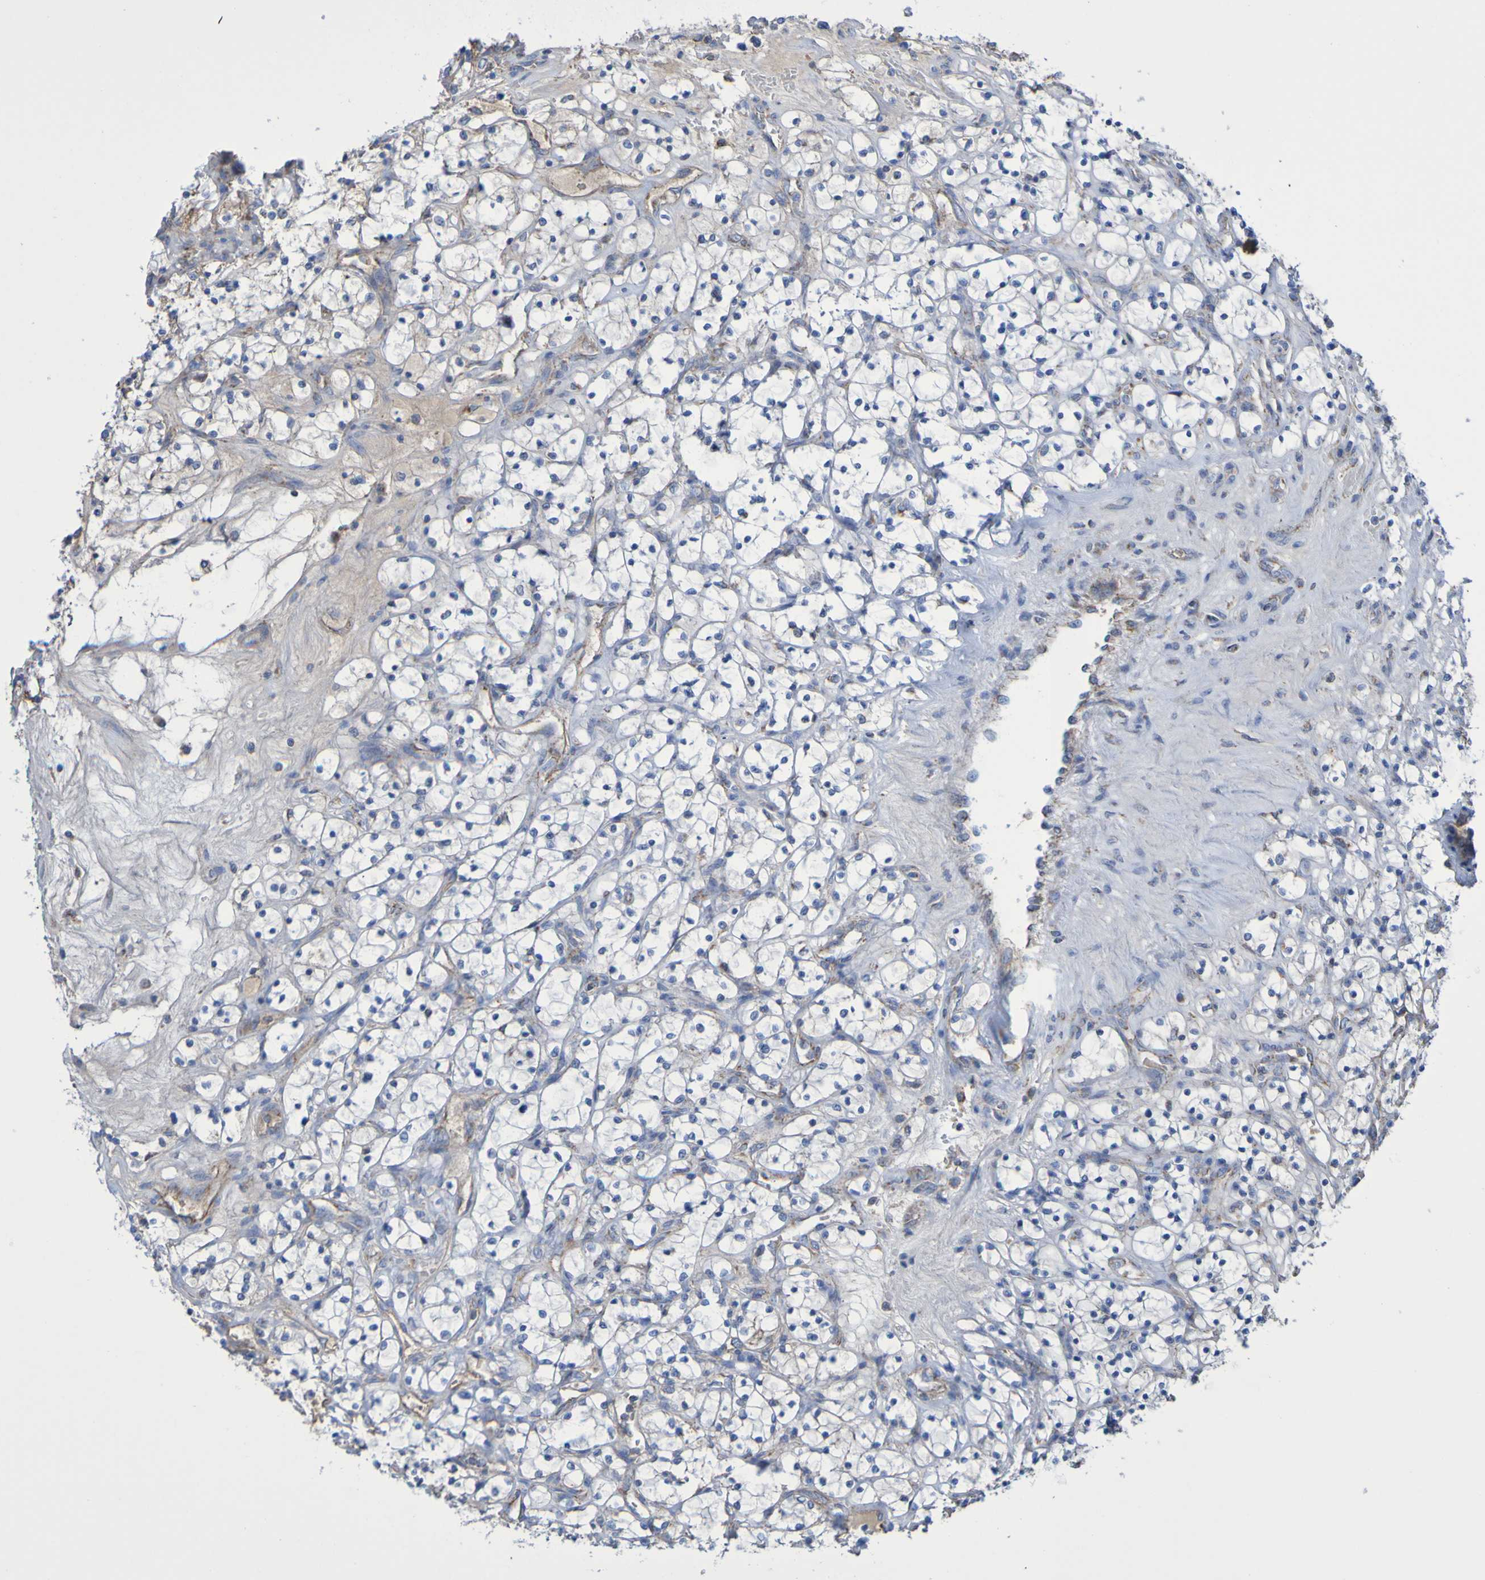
{"staining": {"intensity": "negative", "quantity": "none", "location": "none"}, "tissue": "renal cancer", "cell_type": "Tumor cells", "image_type": "cancer", "snomed": [{"axis": "morphology", "description": "Adenocarcinoma, NOS"}, {"axis": "topography", "description": "Kidney"}], "caption": "An IHC image of adenocarcinoma (renal) is shown. There is no staining in tumor cells of adenocarcinoma (renal).", "gene": "CNTN2", "patient": {"sex": "female", "age": 69}}